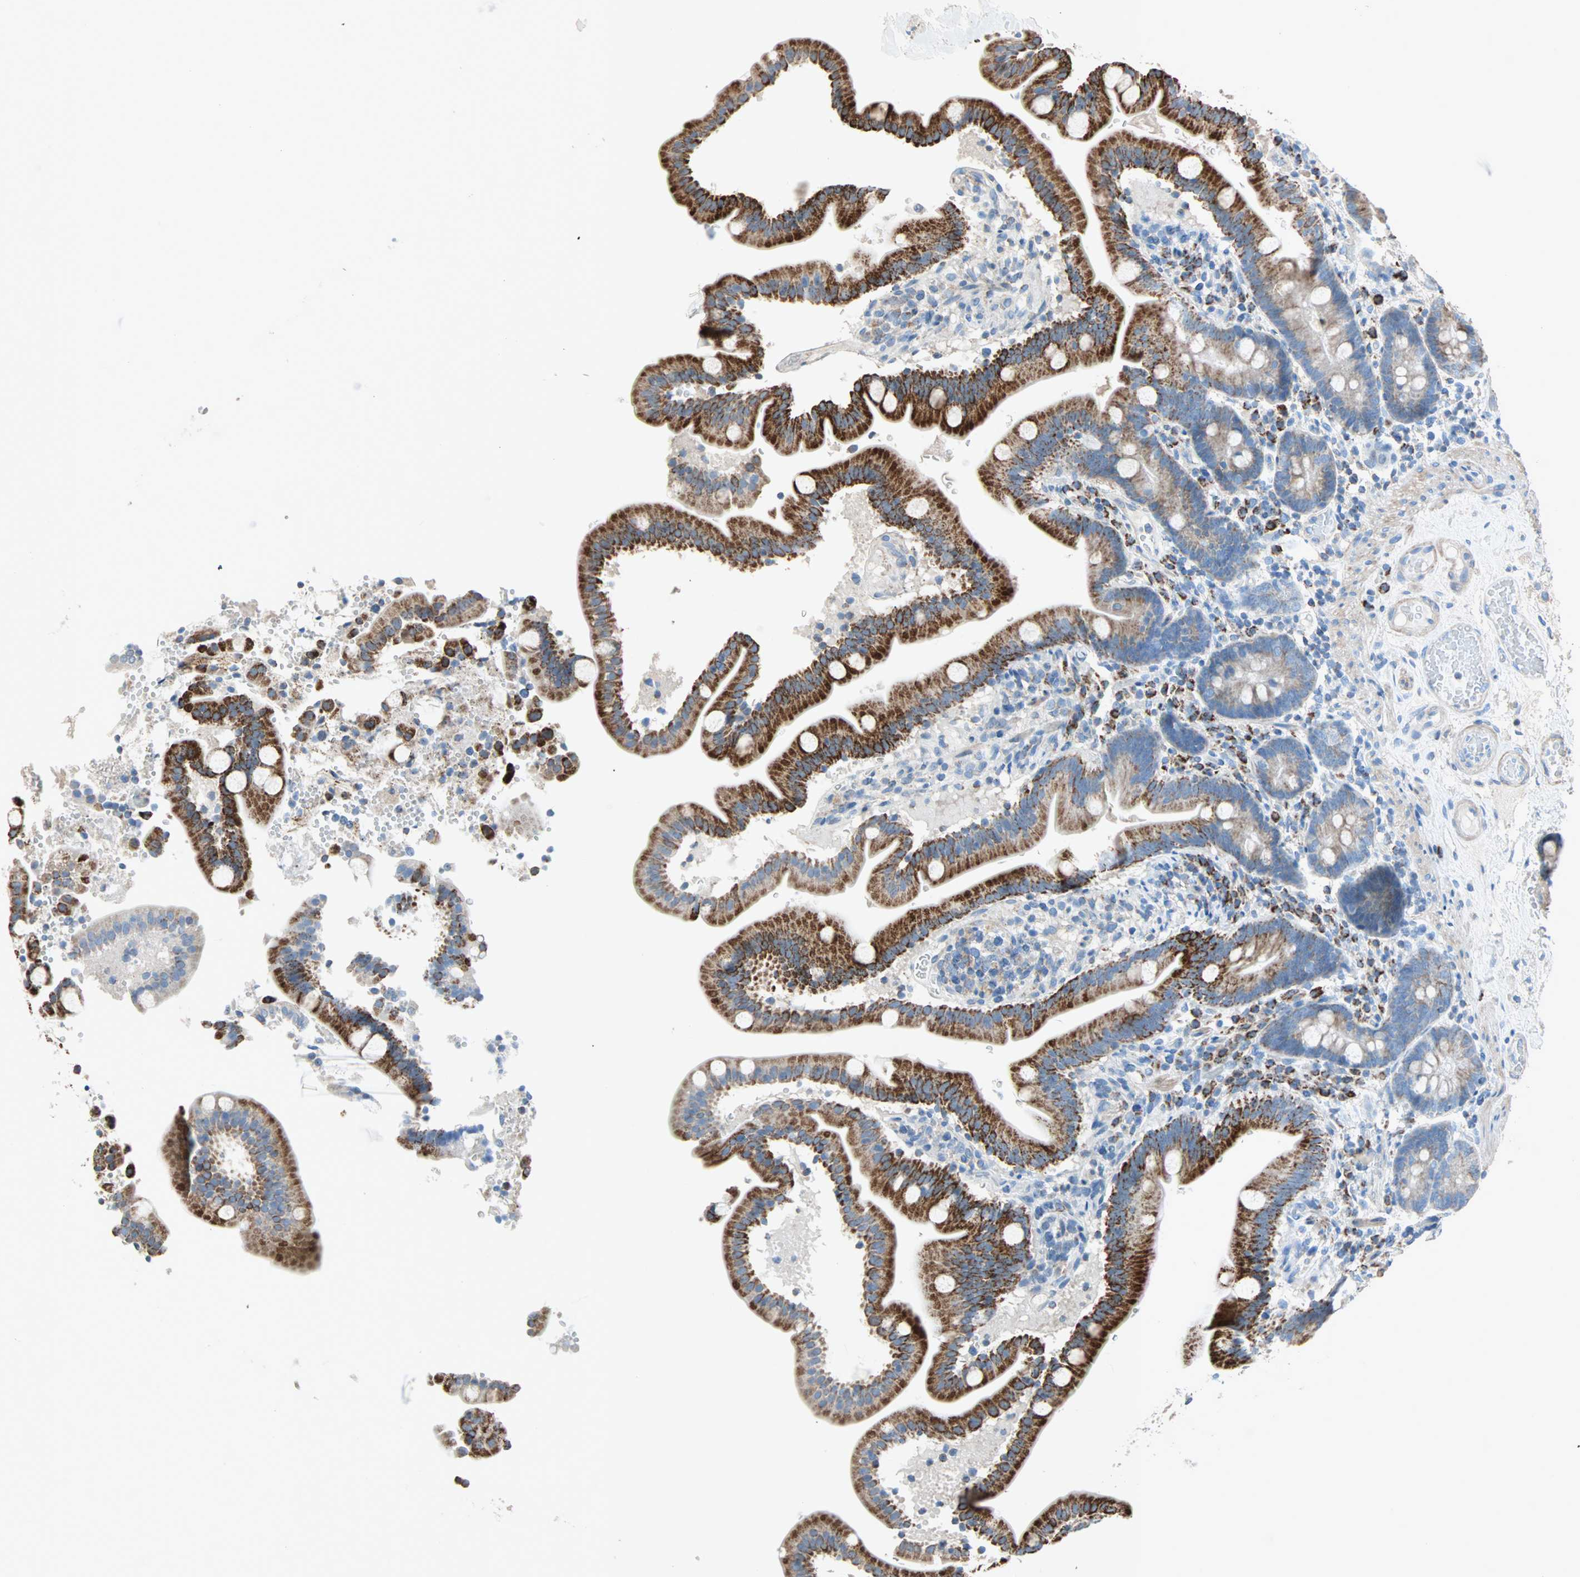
{"staining": {"intensity": "strong", "quantity": "25%-75%", "location": "cytoplasmic/membranous"}, "tissue": "duodenum", "cell_type": "Glandular cells", "image_type": "normal", "snomed": [{"axis": "morphology", "description": "Normal tissue, NOS"}, {"axis": "topography", "description": "Duodenum"}], "caption": "Brown immunohistochemical staining in benign duodenum shows strong cytoplasmic/membranous staining in approximately 25%-75% of glandular cells.", "gene": "ACVRL1", "patient": {"sex": "male", "age": 54}}